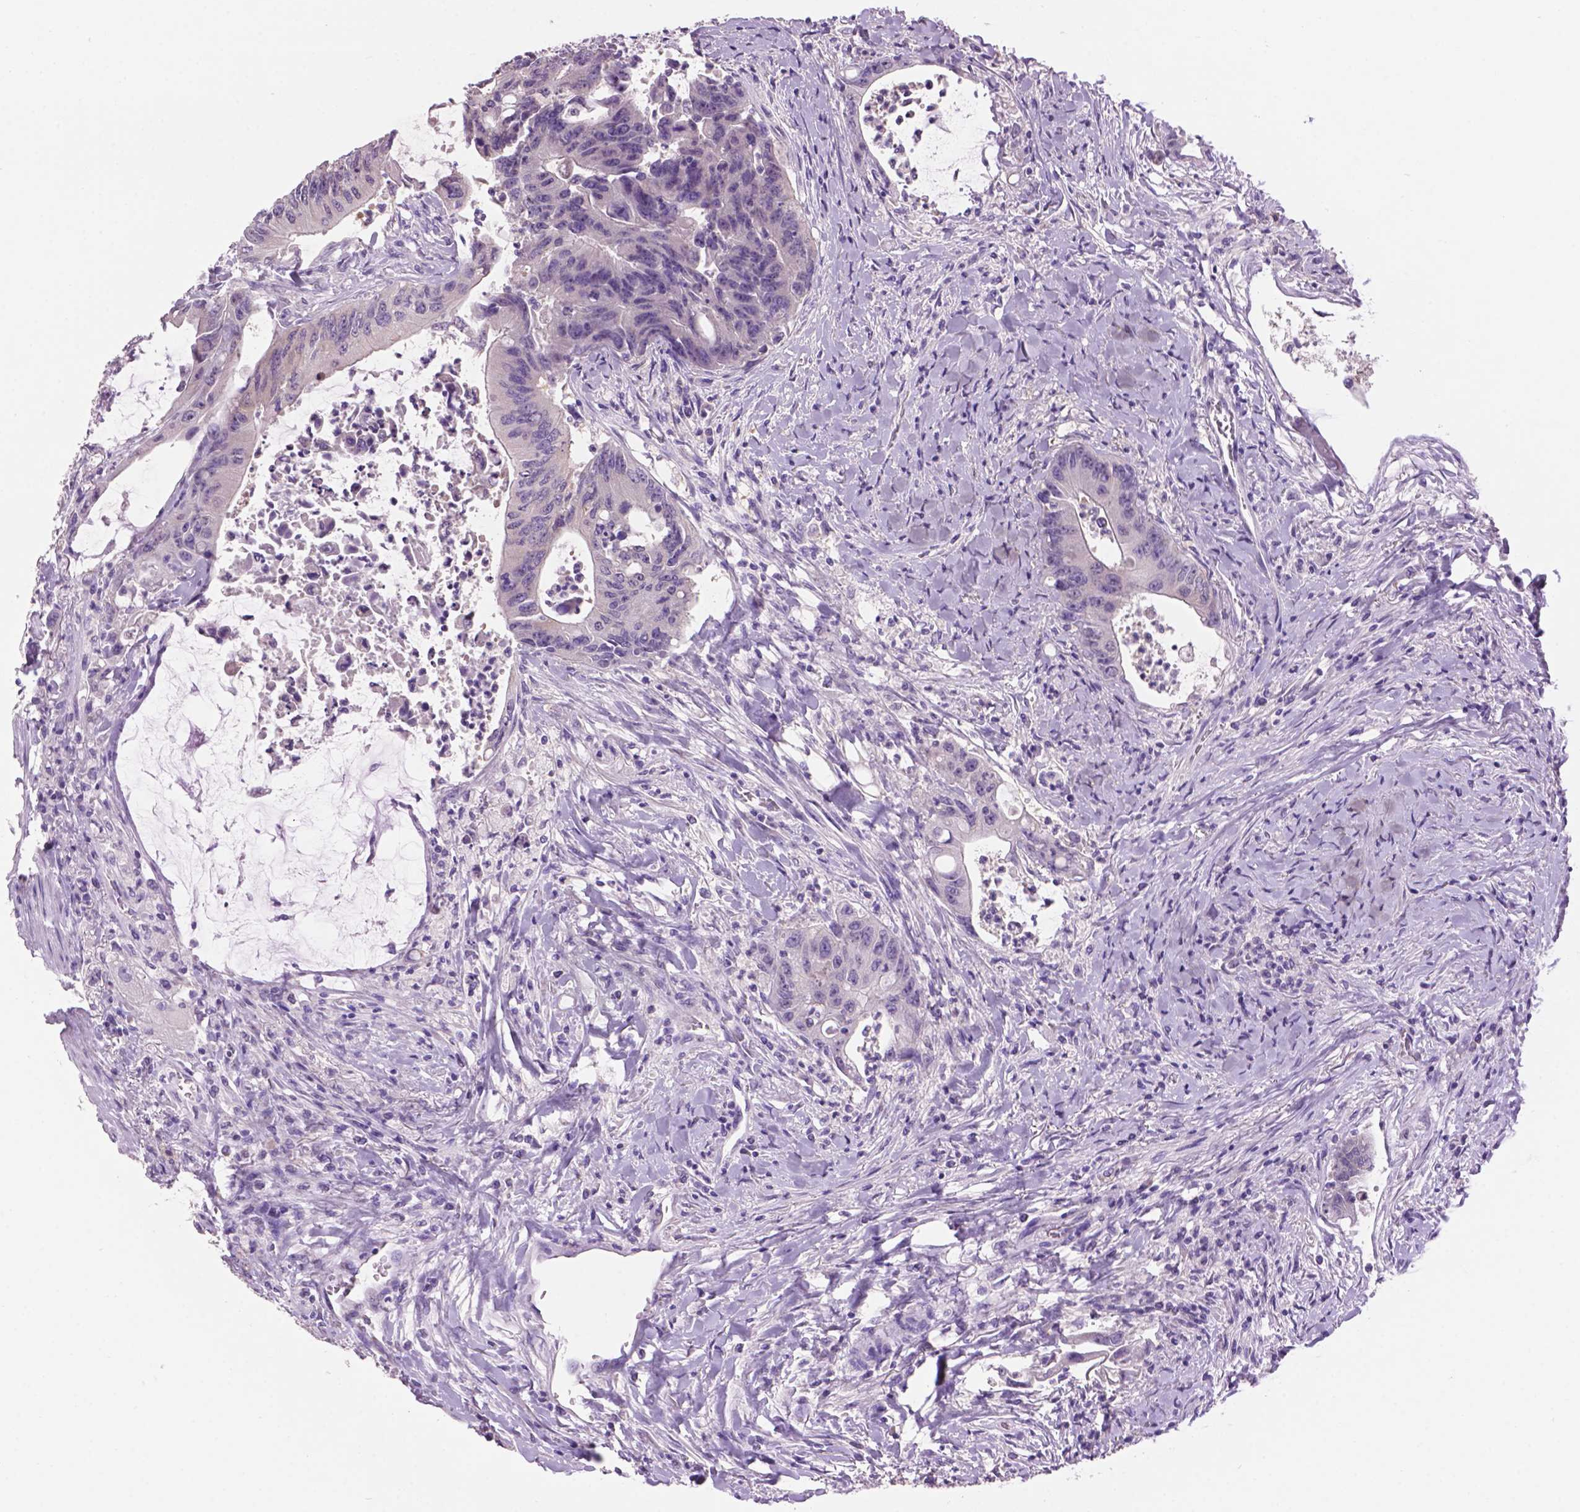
{"staining": {"intensity": "negative", "quantity": "none", "location": "none"}, "tissue": "colorectal cancer", "cell_type": "Tumor cells", "image_type": "cancer", "snomed": [{"axis": "morphology", "description": "Adenocarcinoma, NOS"}, {"axis": "topography", "description": "Rectum"}], "caption": "Colorectal cancer (adenocarcinoma) was stained to show a protein in brown. There is no significant staining in tumor cells. (Brightfield microscopy of DAB IHC at high magnification).", "gene": "CRYBA4", "patient": {"sex": "male", "age": 59}}